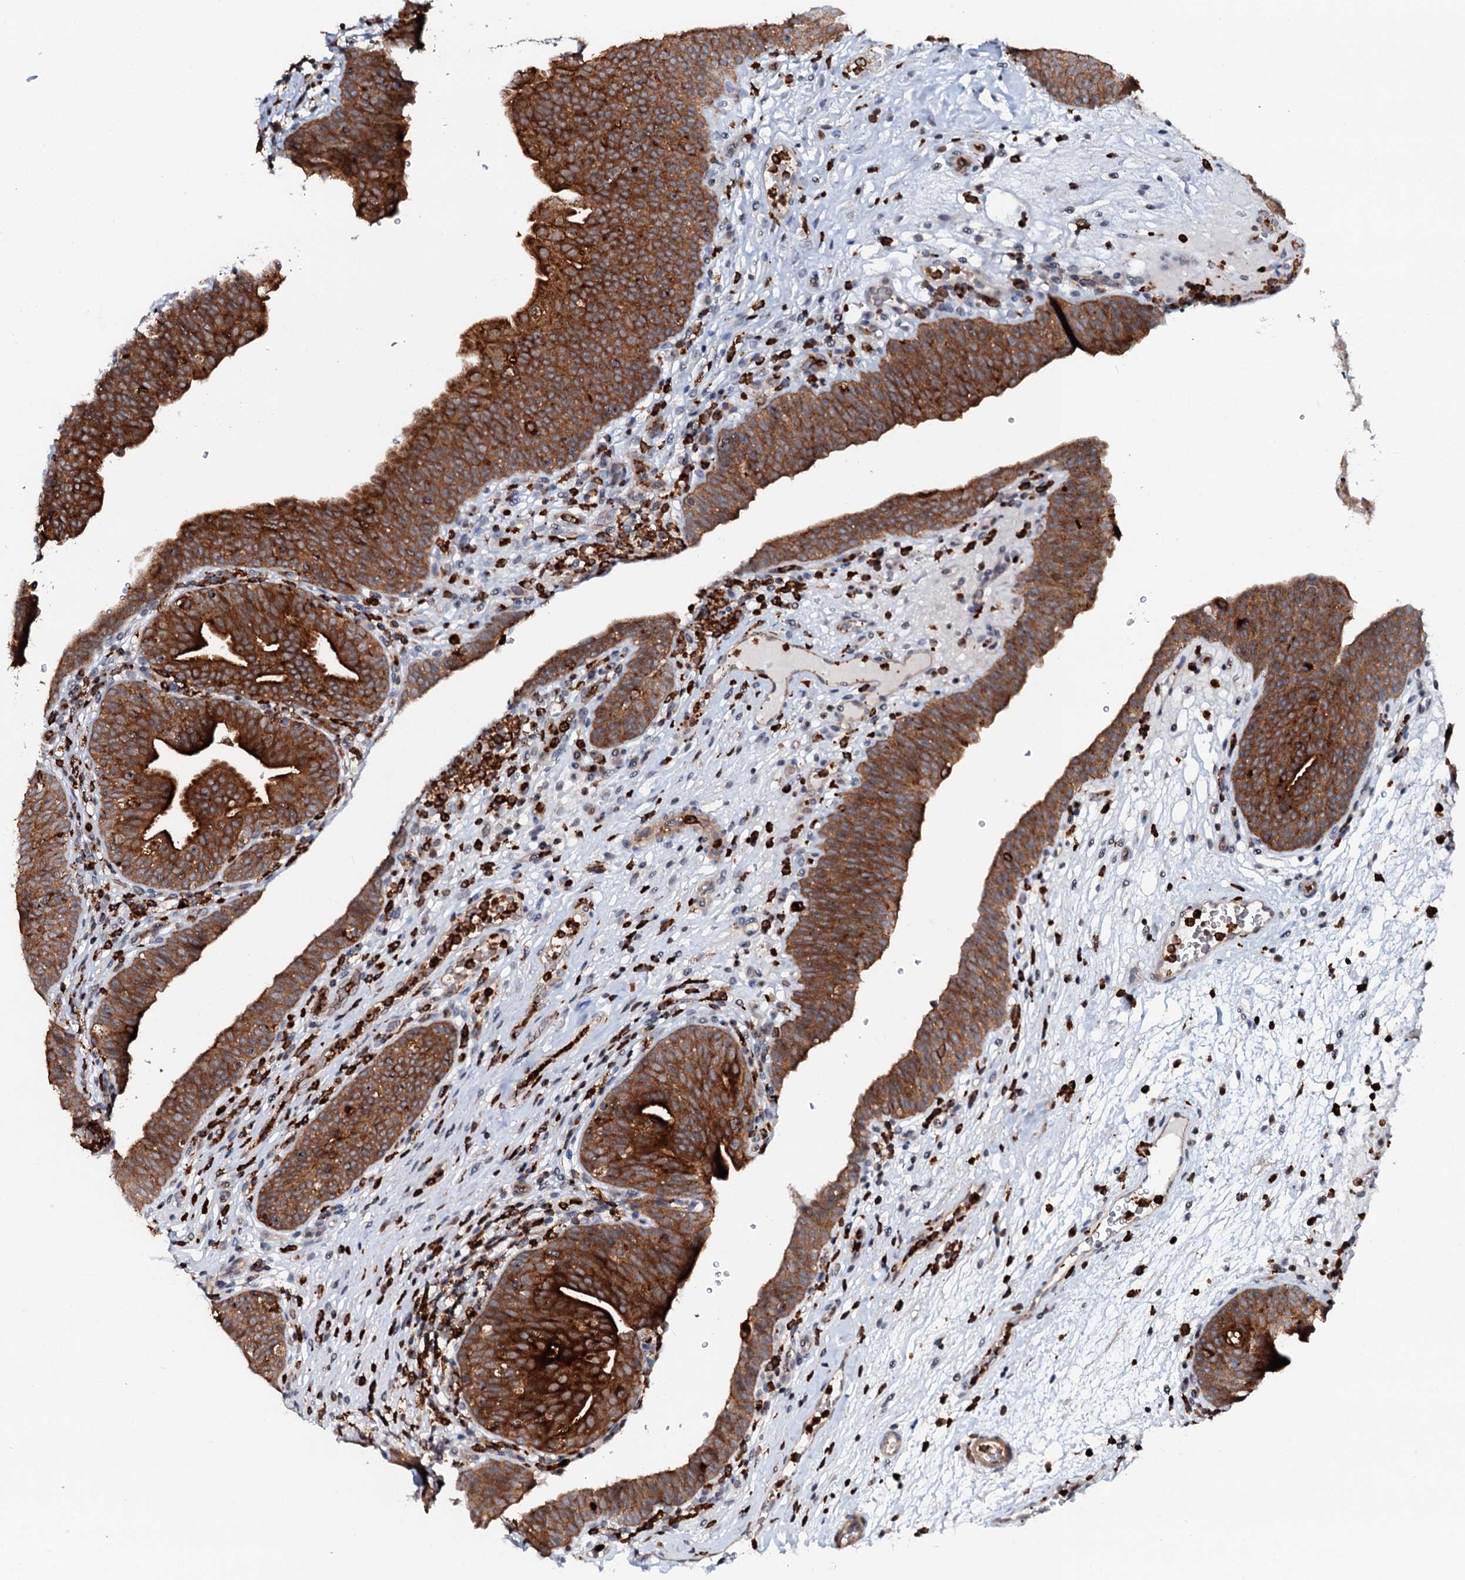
{"staining": {"intensity": "strong", "quantity": ">75%", "location": "cytoplasmic/membranous"}, "tissue": "urinary bladder", "cell_type": "Urothelial cells", "image_type": "normal", "snomed": [{"axis": "morphology", "description": "Normal tissue, NOS"}, {"axis": "topography", "description": "Urinary bladder"}], "caption": "Strong cytoplasmic/membranous protein staining is present in about >75% of urothelial cells in urinary bladder. (IHC, brightfield microscopy, high magnification).", "gene": "VAMP8", "patient": {"sex": "male", "age": 71}}